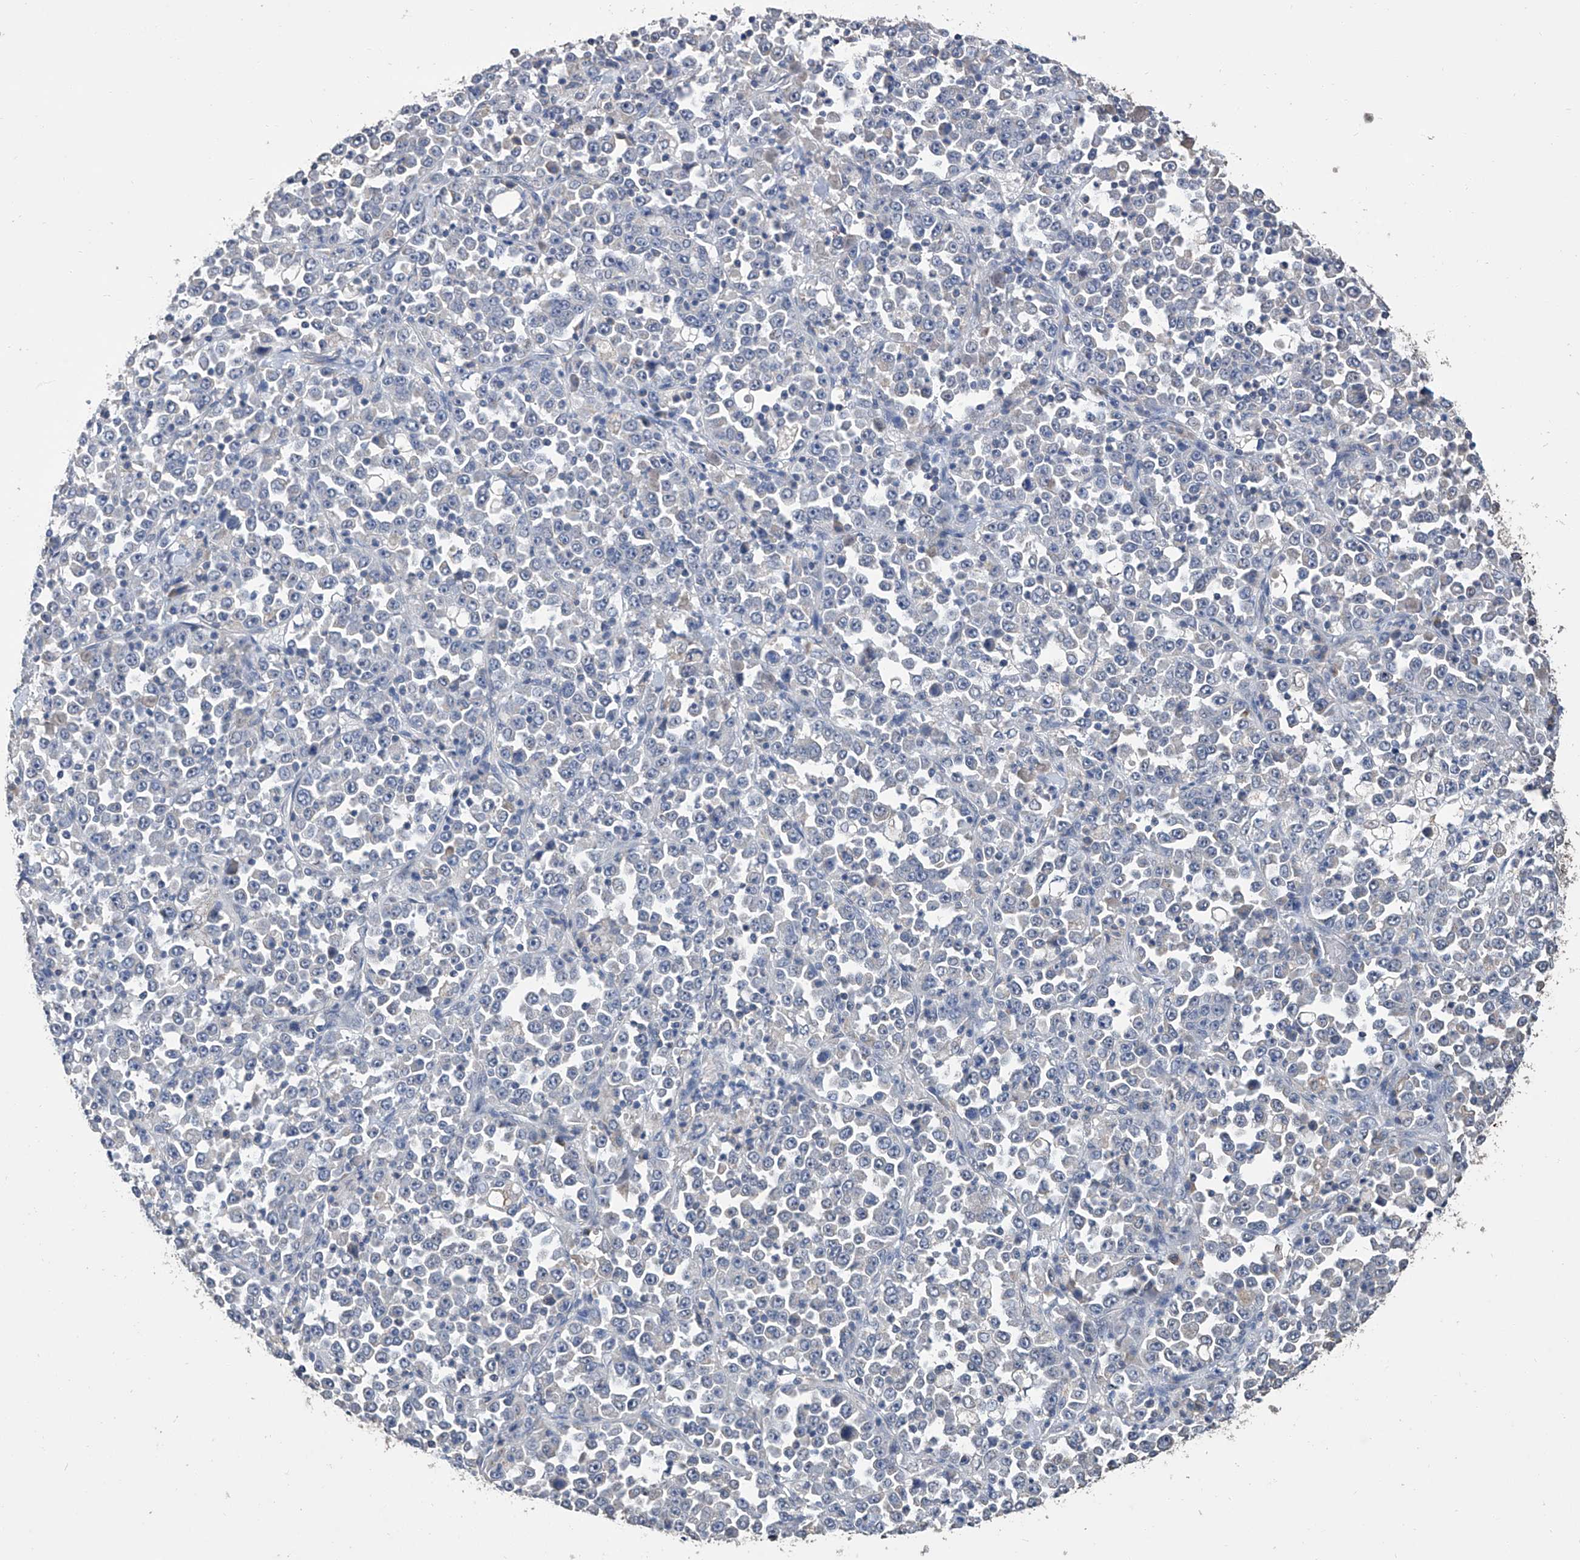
{"staining": {"intensity": "negative", "quantity": "none", "location": "none"}, "tissue": "stomach cancer", "cell_type": "Tumor cells", "image_type": "cancer", "snomed": [{"axis": "morphology", "description": "Normal tissue, NOS"}, {"axis": "morphology", "description": "Adenocarcinoma, NOS"}, {"axis": "topography", "description": "Stomach, upper"}, {"axis": "topography", "description": "Stomach"}], "caption": "The immunohistochemistry micrograph has no significant staining in tumor cells of adenocarcinoma (stomach) tissue.", "gene": "GPT", "patient": {"sex": "male", "age": 59}}